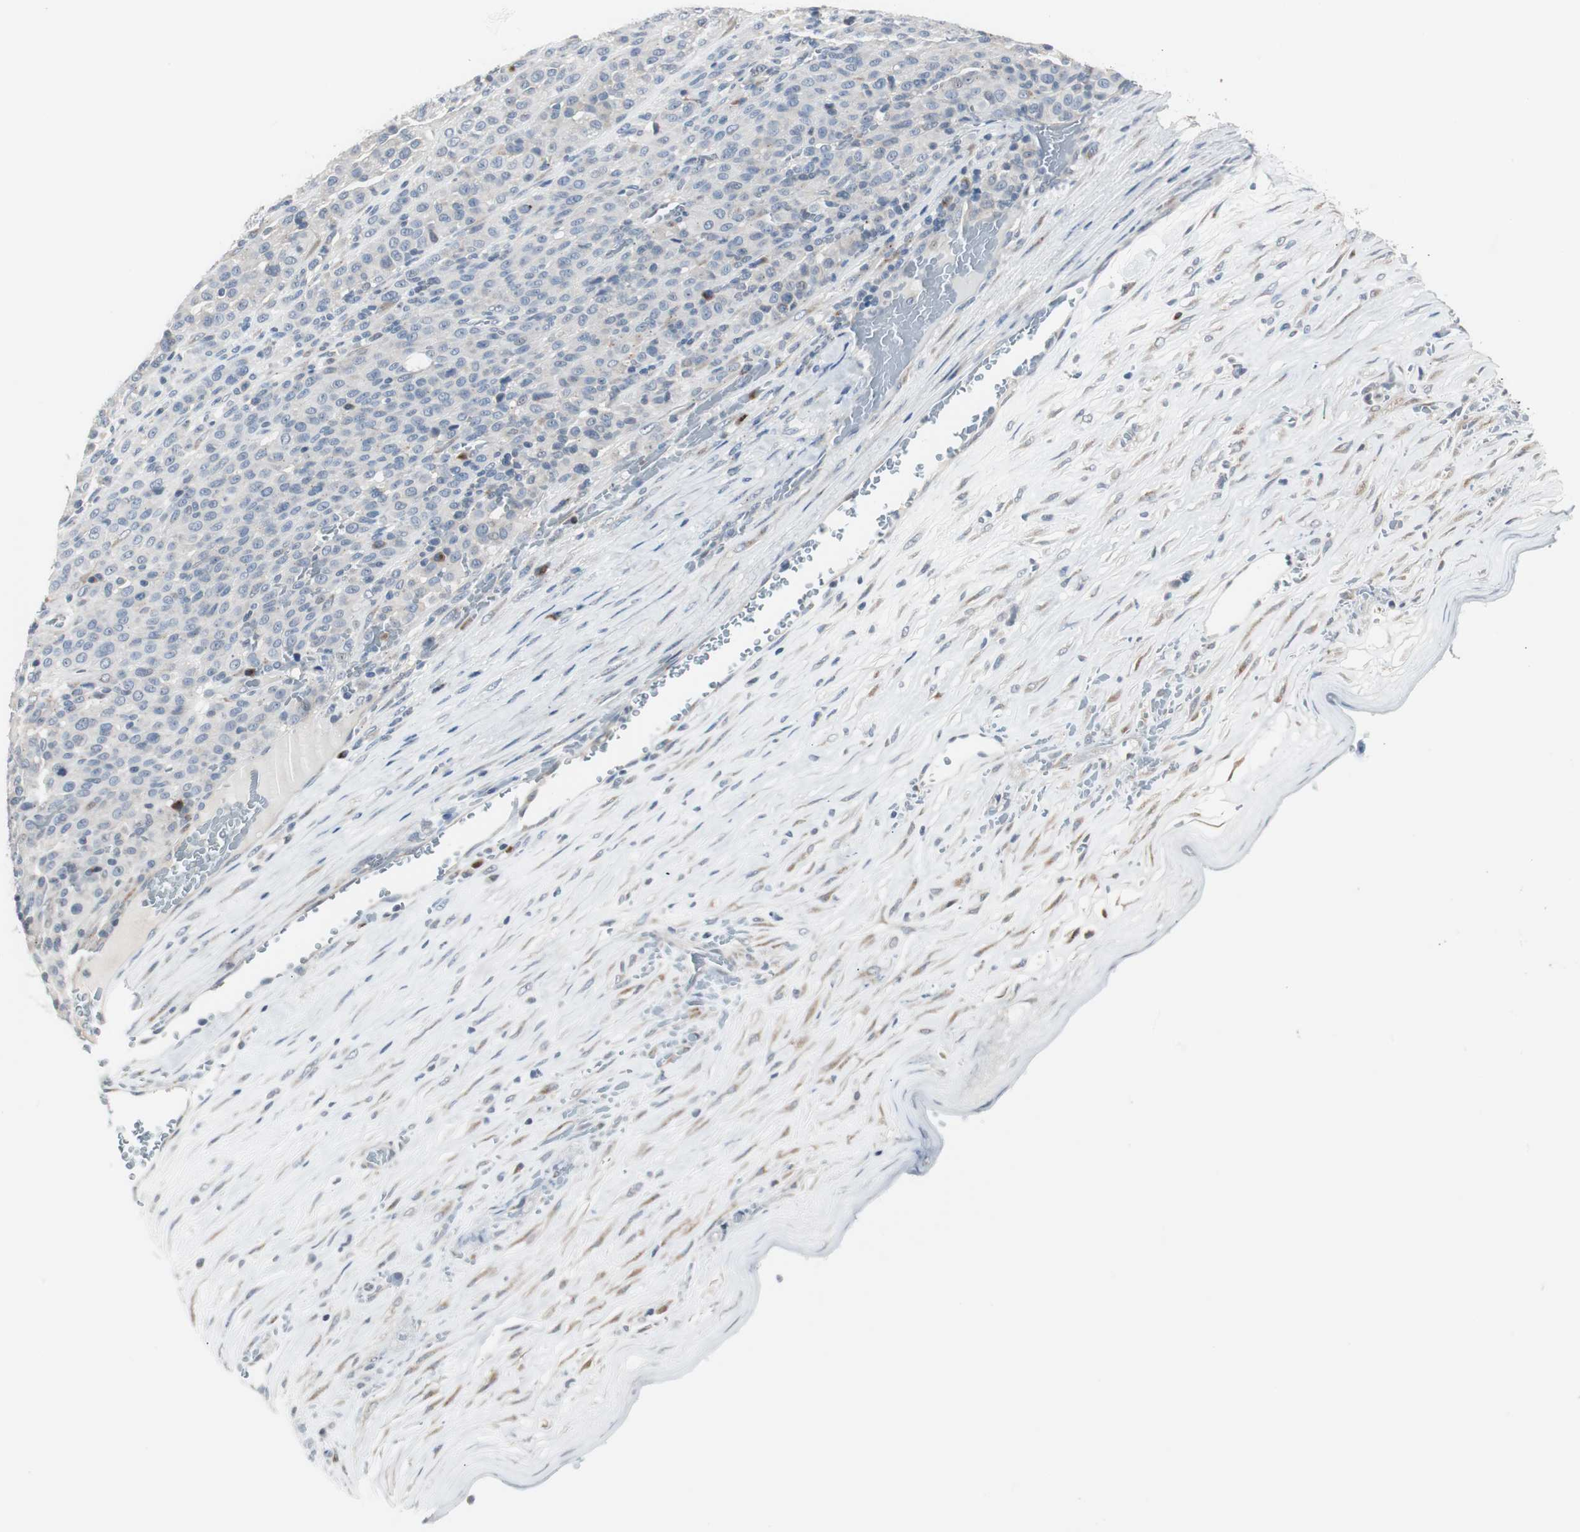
{"staining": {"intensity": "negative", "quantity": "none", "location": "none"}, "tissue": "melanoma", "cell_type": "Tumor cells", "image_type": "cancer", "snomed": [{"axis": "morphology", "description": "Malignant melanoma, Metastatic site"}, {"axis": "topography", "description": "Pancreas"}], "caption": "Histopathology image shows no significant protein staining in tumor cells of melanoma. (DAB (3,3'-diaminobenzidine) IHC with hematoxylin counter stain).", "gene": "SOX30", "patient": {"sex": "female", "age": 30}}